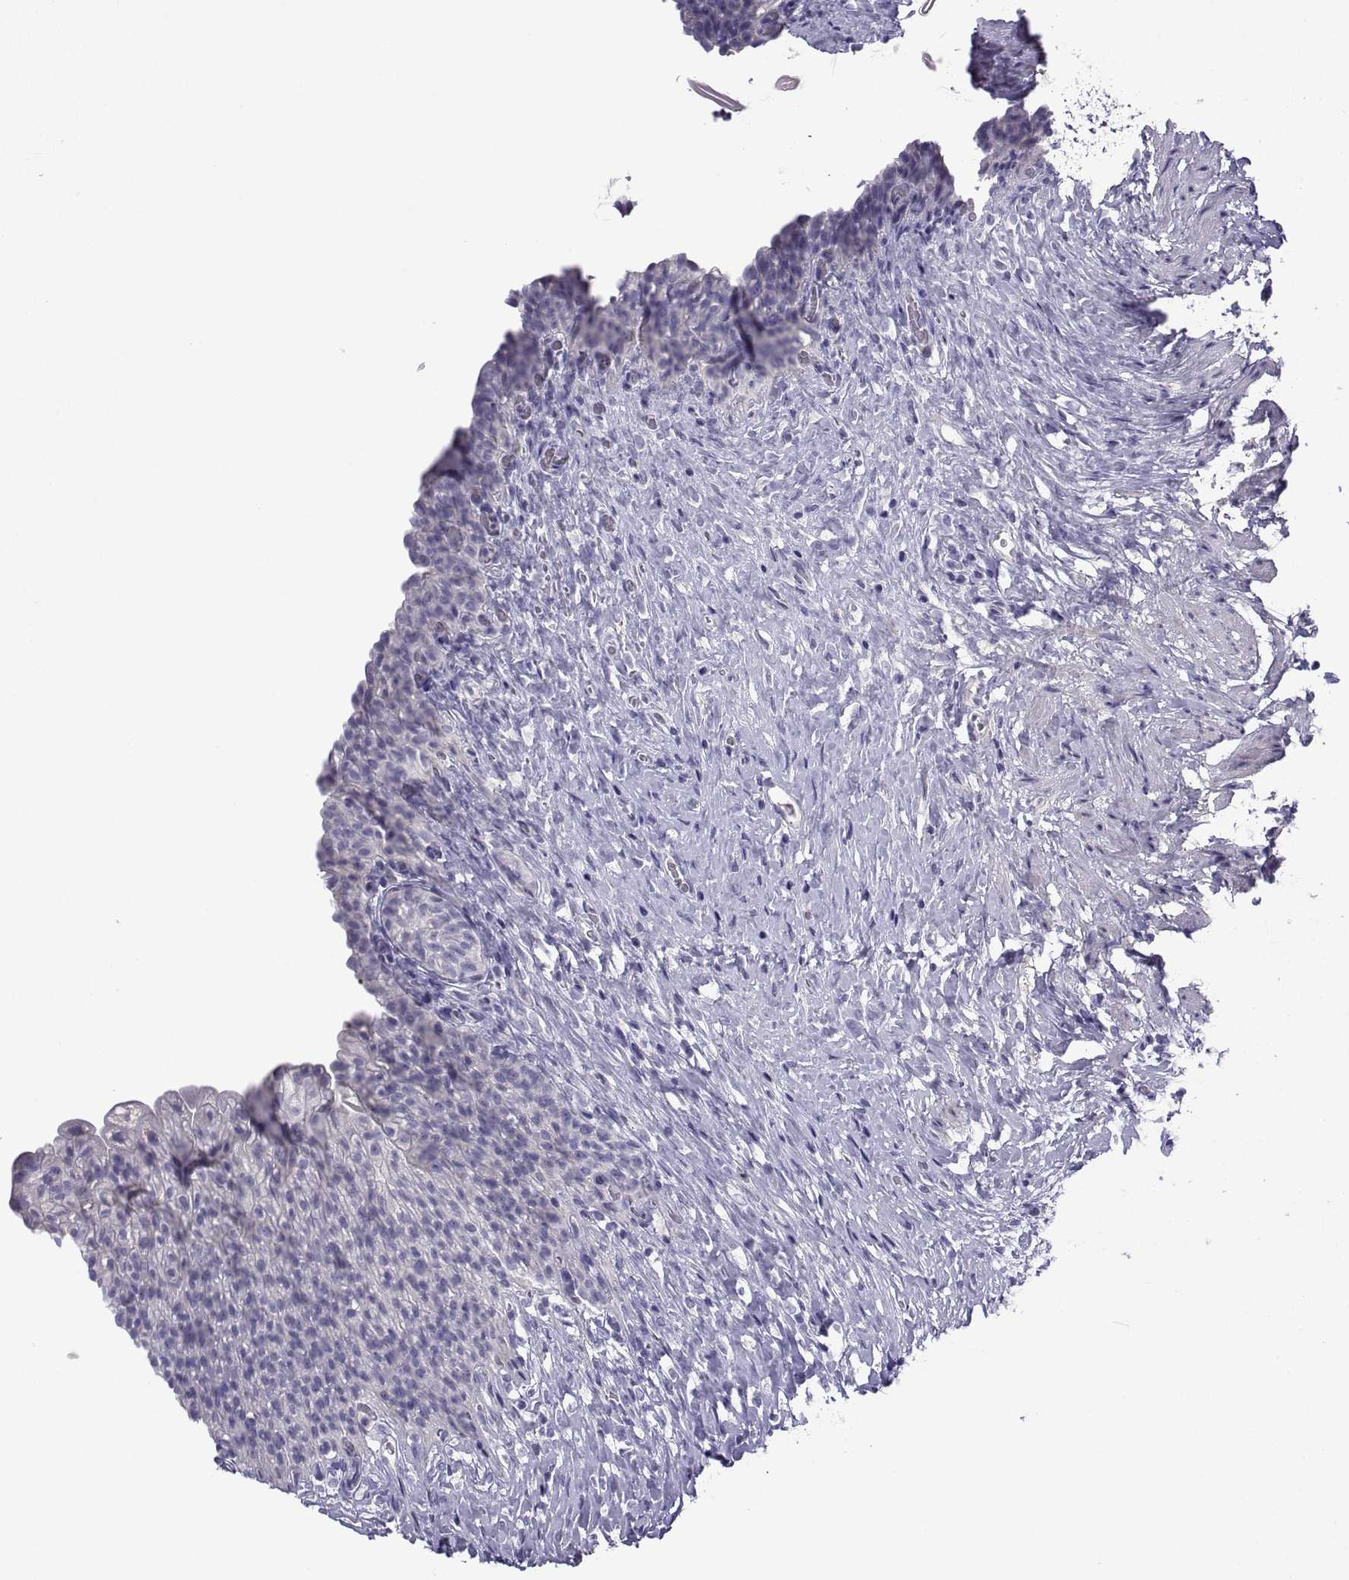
{"staining": {"intensity": "negative", "quantity": "none", "location": "none"}, "tissue": "urinary bladder", "cell_type": "Urothelial cells", "image_type": "normal", "snomed": [{"axis": "morphology", "description": "Normal tissue, NOS"}, {"axis": "topography", "description": "Urinary bladder"}], "caption": "Urinary bladder stained for a protein using immunohistochemistry reveals no positivity urothelial cells.", "gene": "SPACA7", "patient": {"sex": "male", "age": 76}}